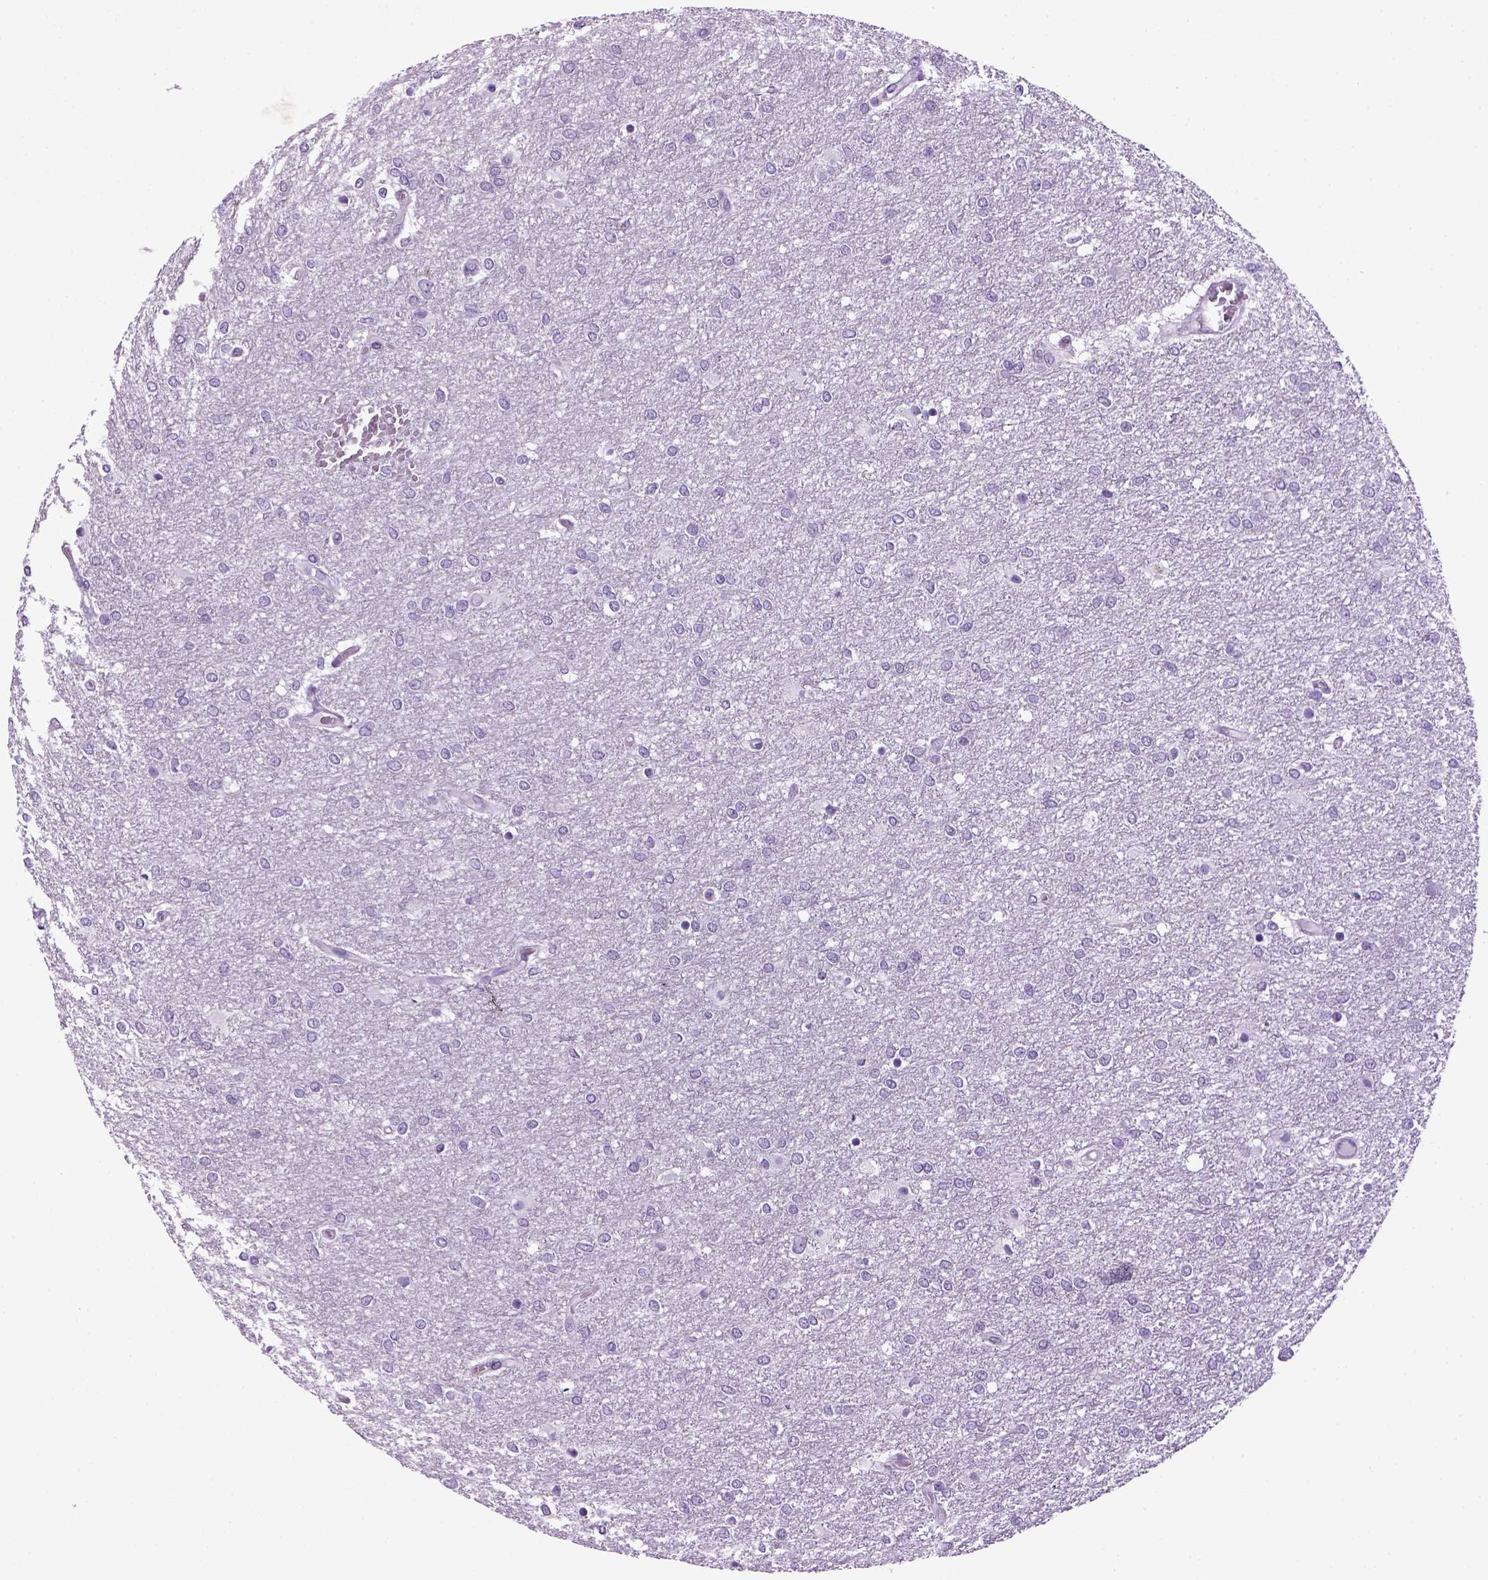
{"staining": {"intensity": "negative", "quantity": "none", "location": "none"}, "tissue": "glioma", "cell_type": "Tumor cells", "image_type": "cancer", "snomed": [{"axis": "morphology", "description": "Glioma, malignant, High grade"}, {"axis": "topography", "description": "Brain"}], "caption": "The immunohistochemistry image has no significant positivity in tumor cells of glioma tissue.", "gene": "HMCN2", "patient": {"sex": "female", "age": 61}}